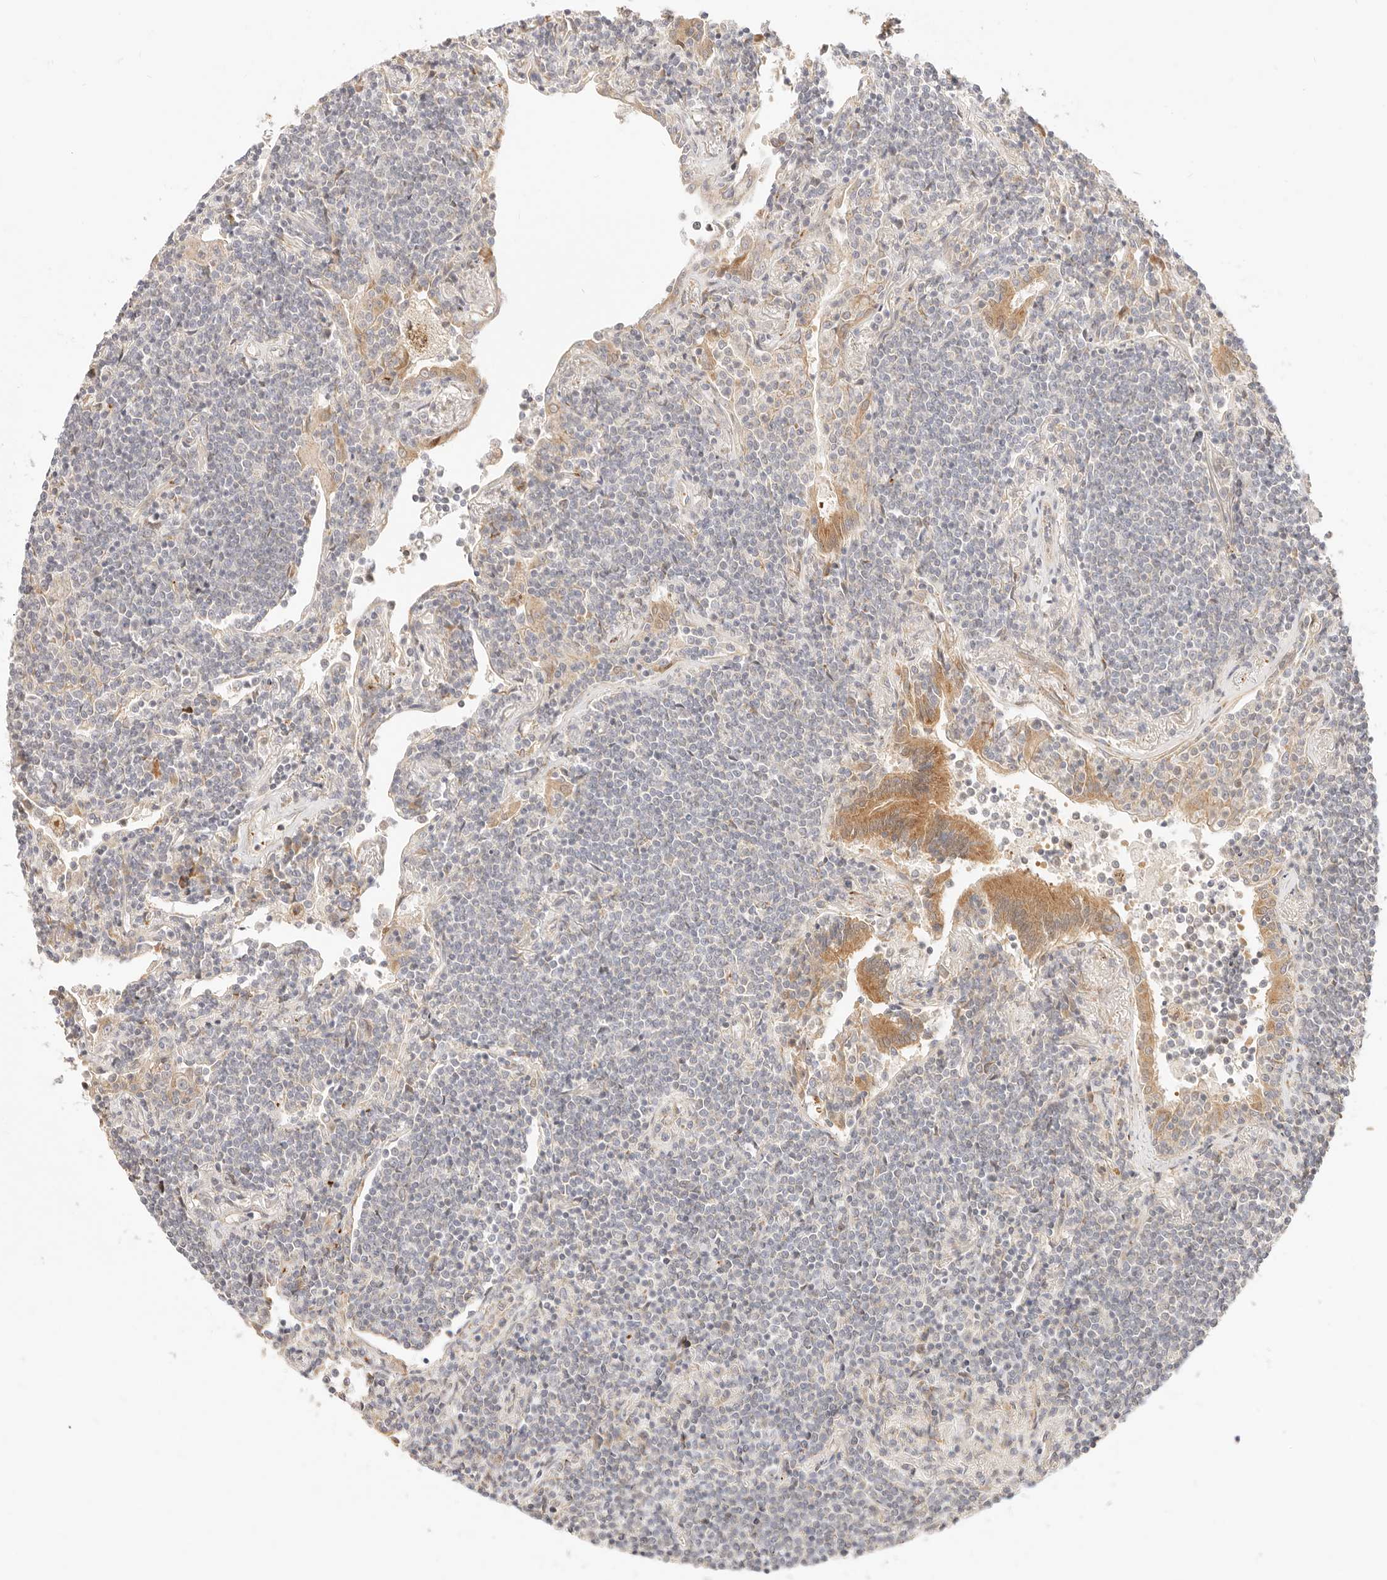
{"staining": {"intensity": "negative", "quantity": "none", "location": "none"}, "tissue": "lymphoma", "cell_type": "Tumor cells", "image_type": "cancer", "snomed": [{"axis": "morphology", "description": "Malignant lymphoma, non-Hodgkin's type, Low grade"}, {"axis": "topography", "description": "Lung"}], "caption": "There is no significant expression in tumor cells of lymphoma.", "gene": "UBXN10", "patient": {"sex": "female", "age": 71}}